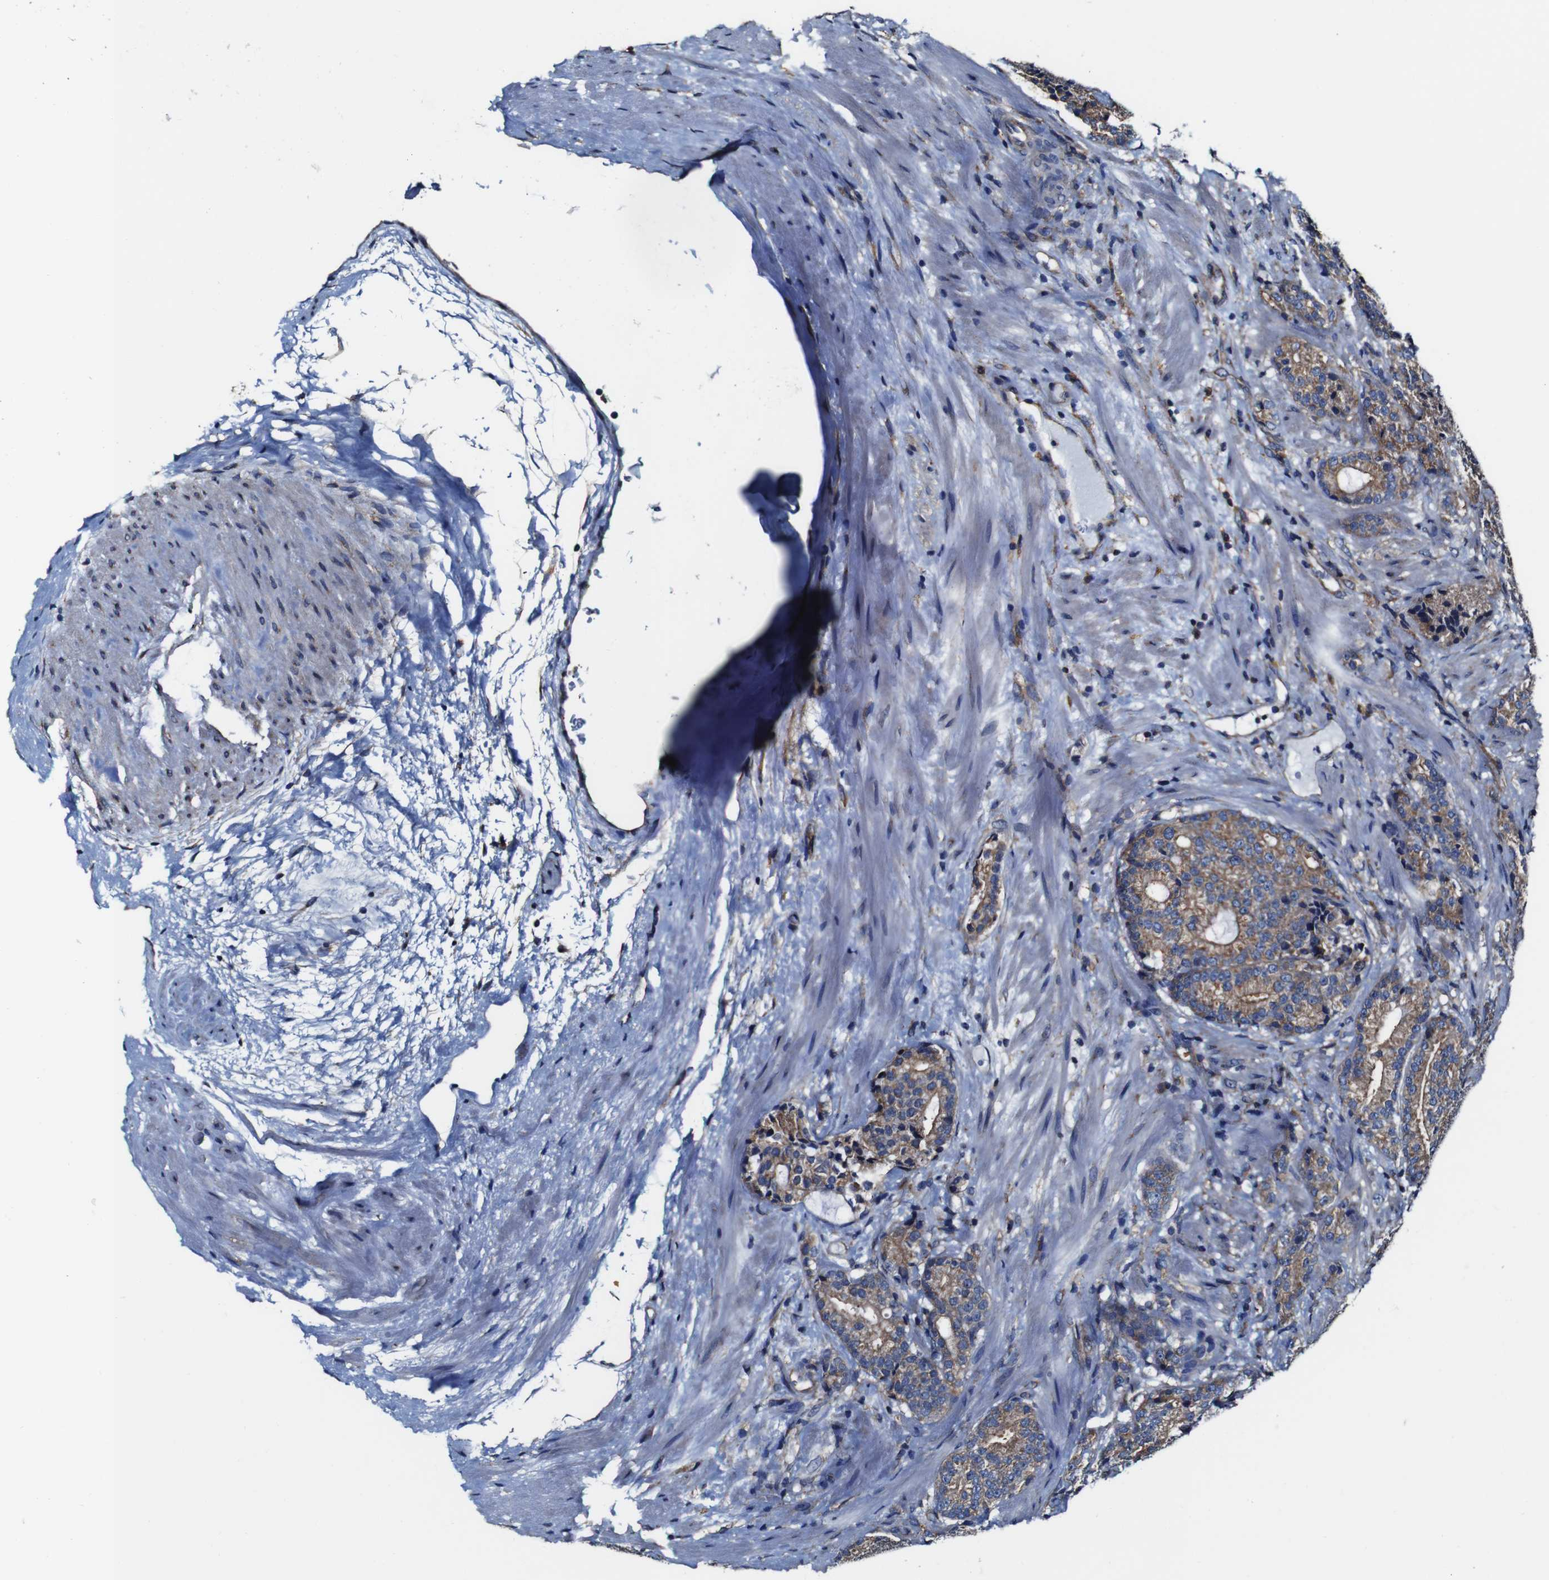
{"staining": {"intensity": "moderate", "quantity": ">75%", "location": "cytoplasmic/membranous"}, "tissue": "prostate cancer", "cell_type": "Tumor cells", "image_type": "cancer", "snomed": [{"axis": "morphology", "description": "Adenocarcinoma, High grade"}, {"axis": "topography", "description": "Prostate"}], "caption": "IHC photomicrograph of human prostate cancer stained for a protein (brown), which displays medium levels of moderate cytoplasmic/membranous expression in approximately >75% of tumor cells.", "gene": "CSF1R", "patient": {"sex": "male", "age": 61}}